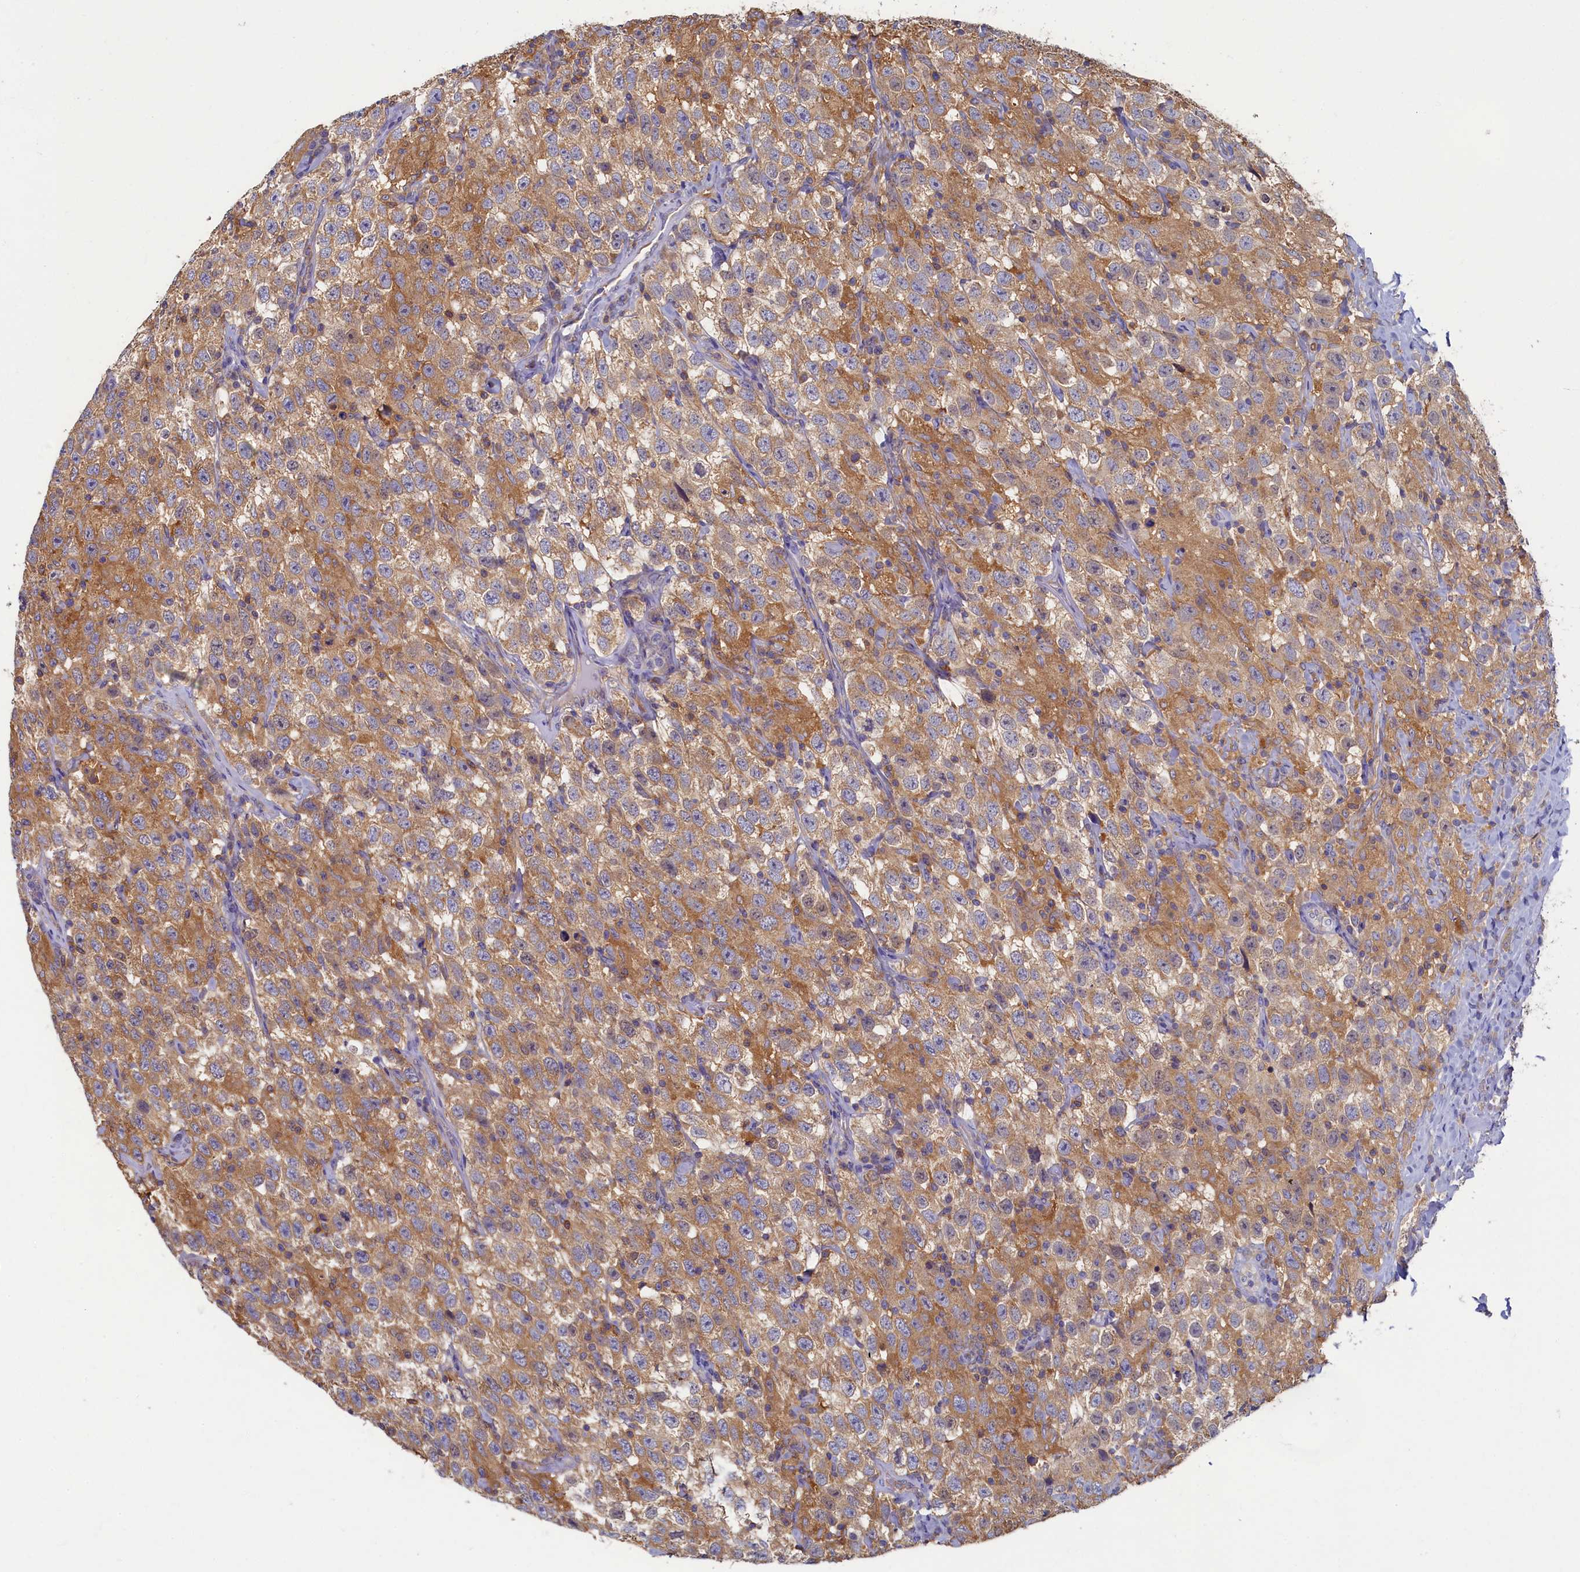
{"staining": {"intensity": "moderate", "quantity": ">75%", "location": "cytoplasmic/membranous"}, "tissue": "testis cancer", "cell_type": "Tumor cells", "image_type": "cancer", "snomed": [{"axis": "morphology", "description": "Seminoma, NOS"}, {"axis": "topography", "description": "Testis"}], "caption": "The photomicrograph exhibits staining of testis seminoma, revealing moderate cytoplasmic/membranous protein staining (brown color) within tumor cells. (DAB IHC, brown staining for protein, blue staining for nuclei).", "gene": "TIMM8B", "patient": {"sex": "male", "age": 41}}